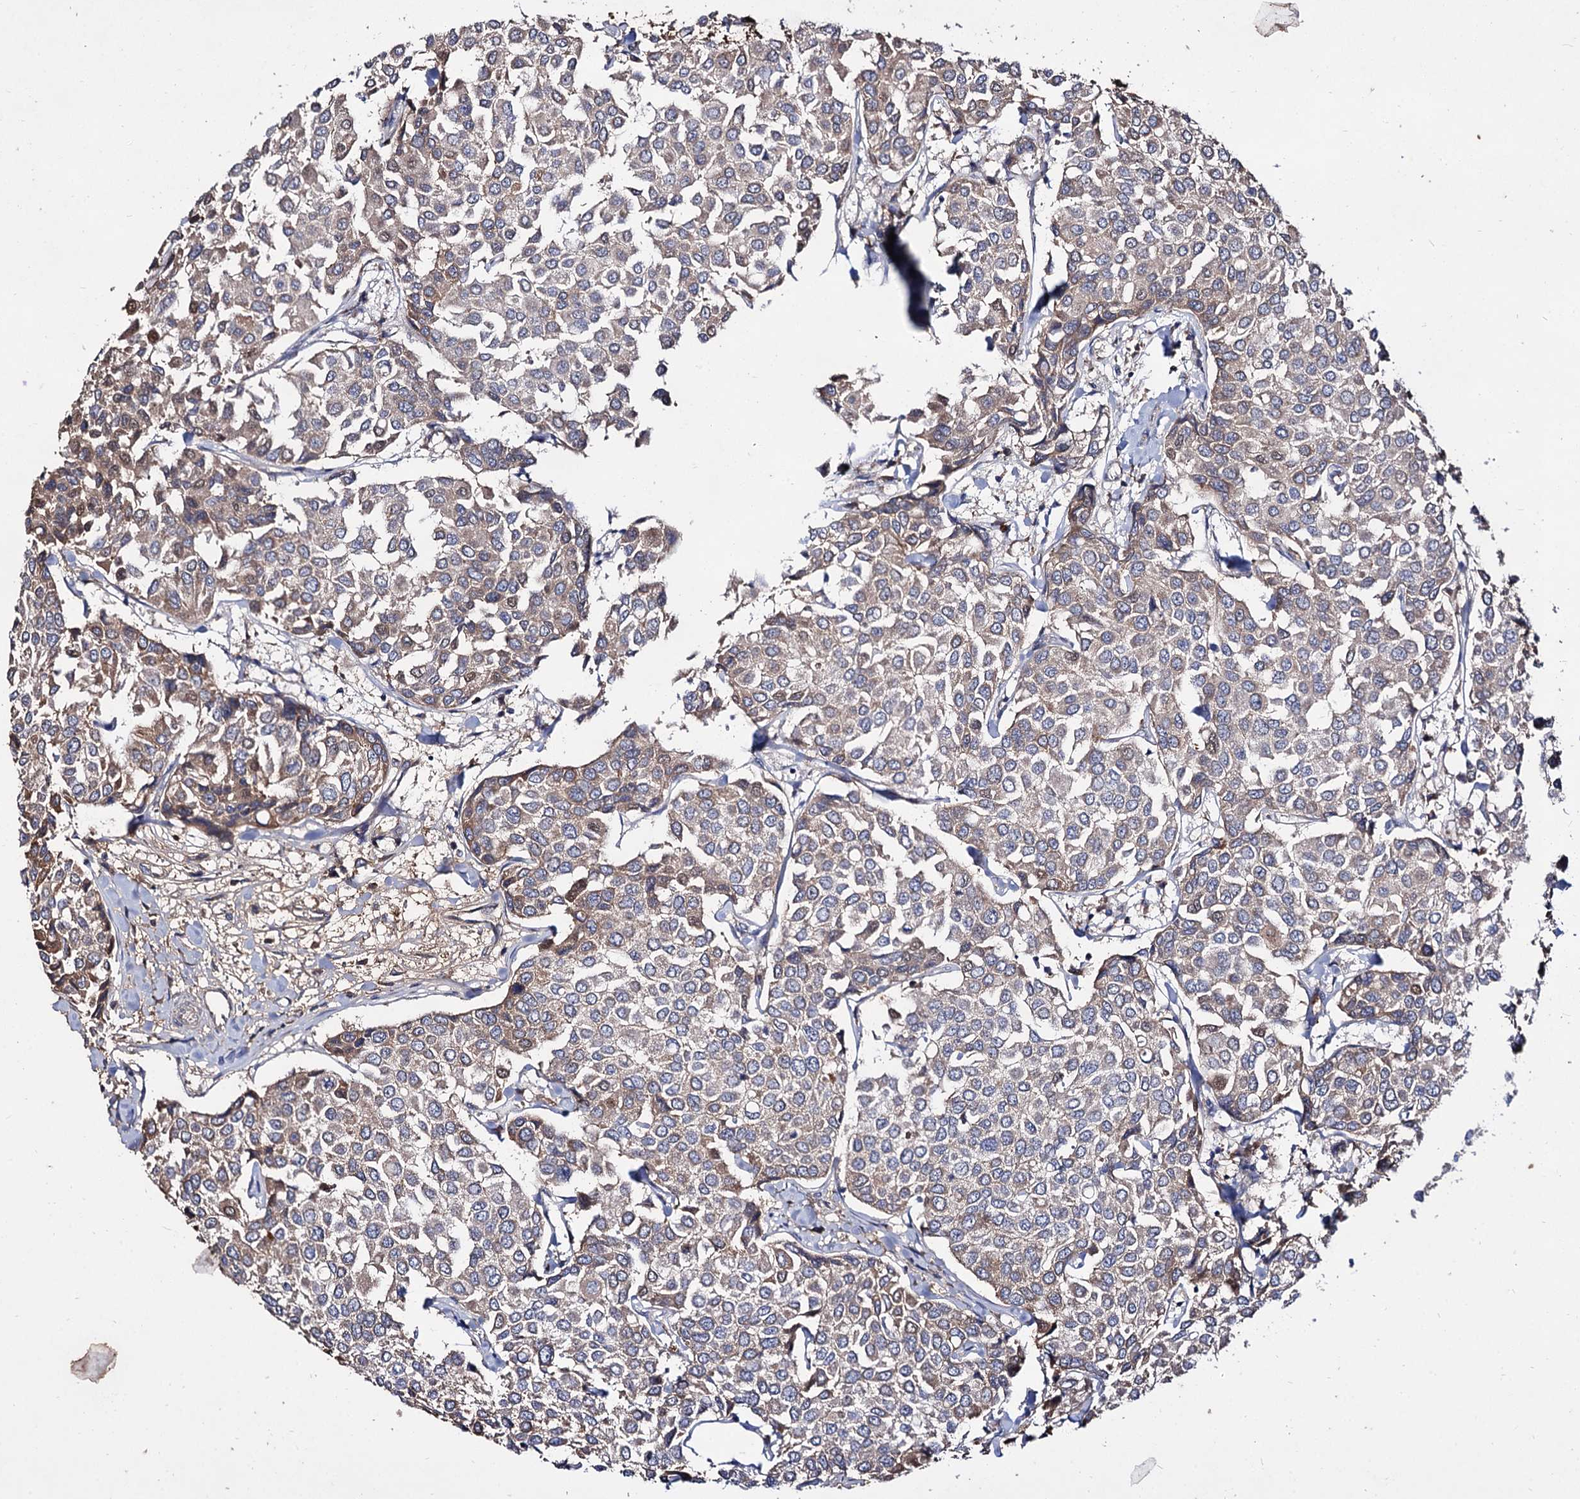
{"staining": {"intensity": "weak", "quantity": ">75%", "location": "cytoplasmic/membranous"}, "tissue": "breast cancer", "cell_type": "Tumor cells", "image_type": "cancer", "snomed": [{"axis": "morphology", "description": "Duct carcinoma"}, {"axis": "topography", "description": "Breast"}], "caption": "A brown stain labels weak cytoplasmic/membranous expression of a protein in intraductal carcinoma (breast) tumor cells.", "gene": "ARFIP2", "patient": {"sex": "female", "age": 55}}